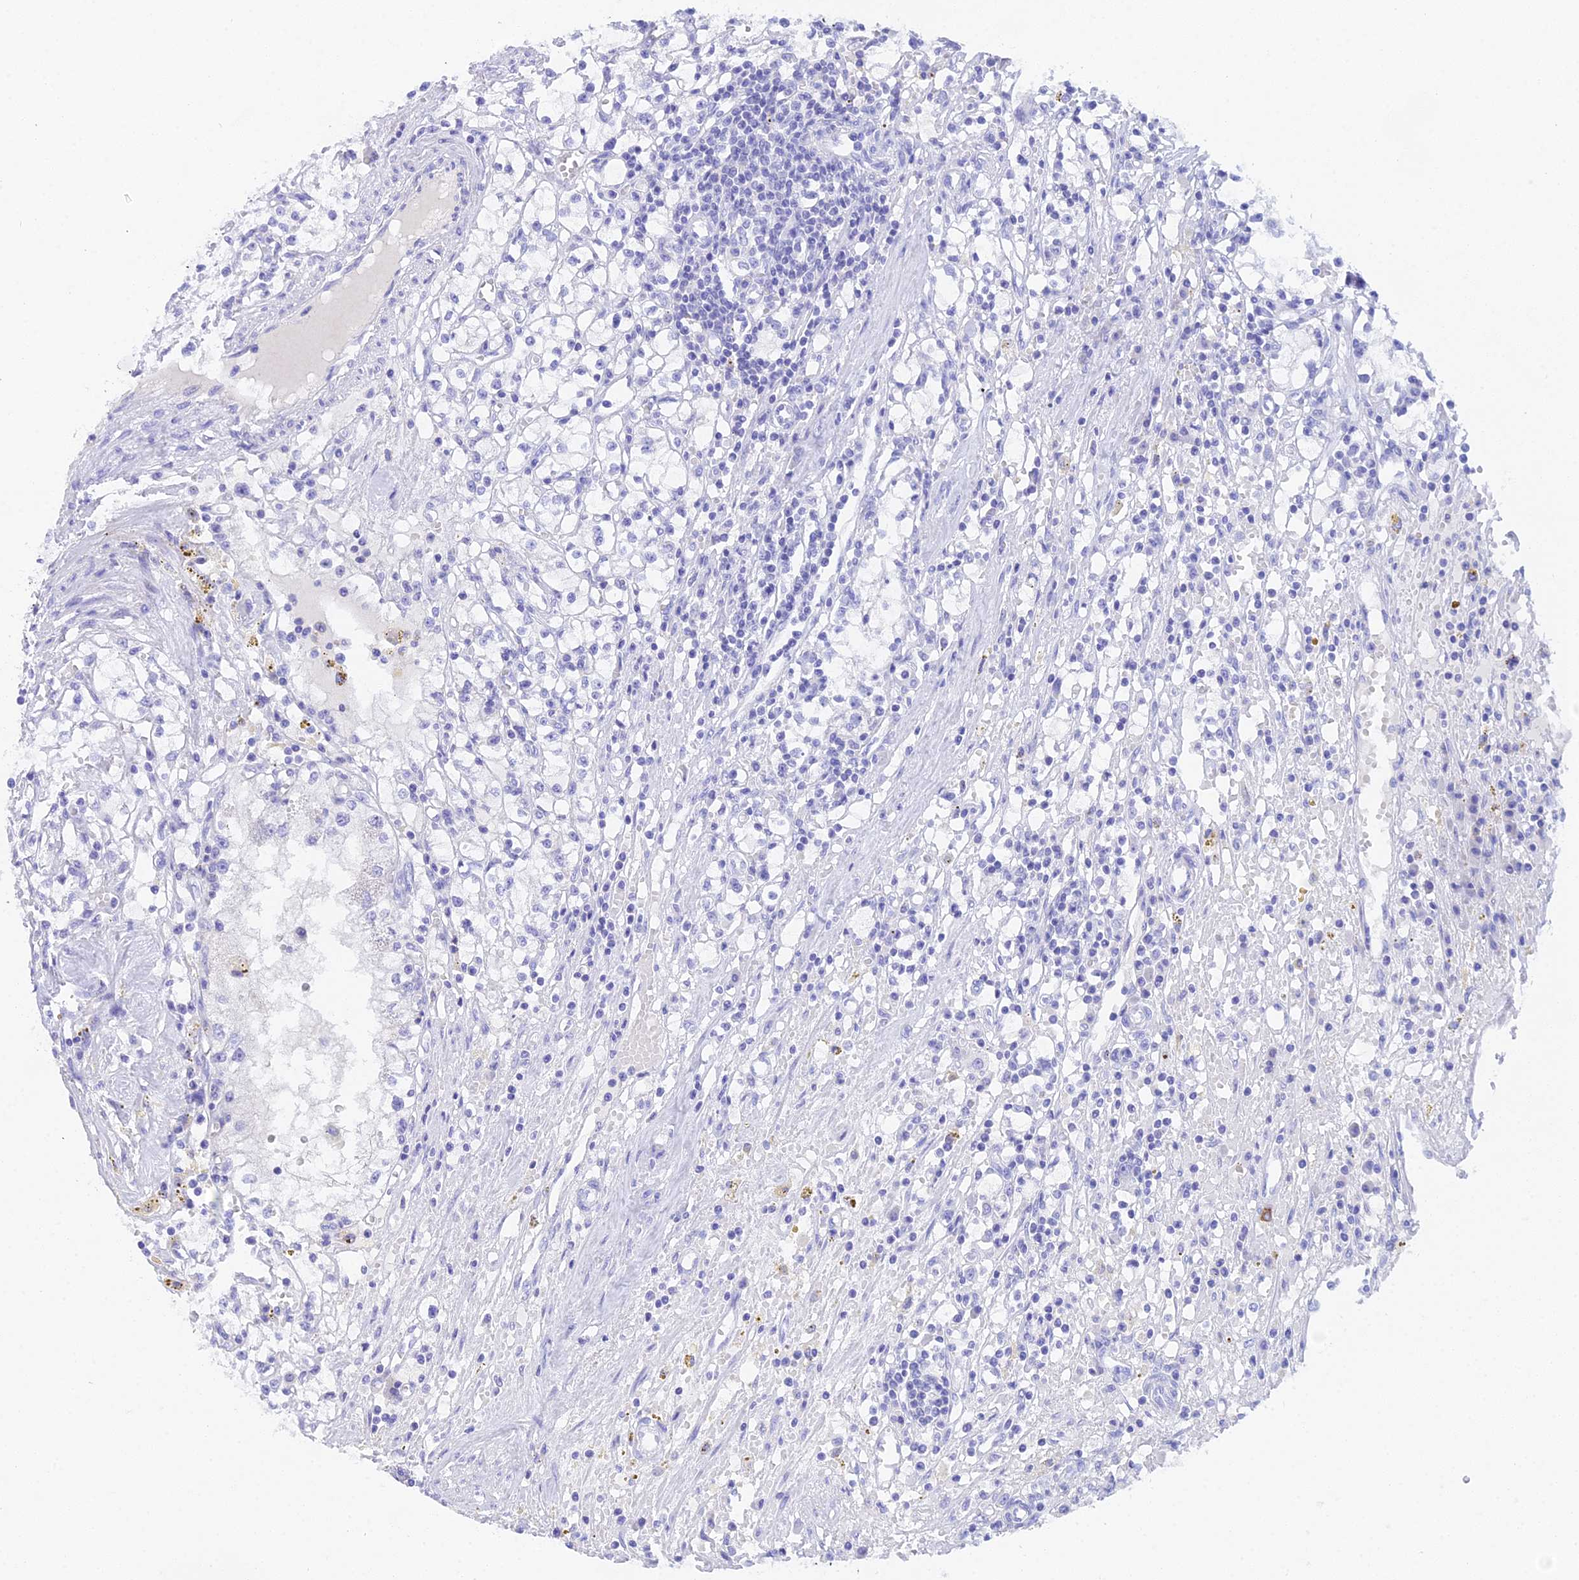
{"staining": {"intensity": "negative", "quantity": "none", "location": "none"}, "tissue": "renal cancer", "cell_type": "Tumor cells", "image_type": "cancer", "snomed": [{"axis": "morphology", "description": "Adenocarcinoma, NOS"}, {"axis": "topography", "description": "Kidney"}], "caption": "Tumor cells are negative for brown protein staining in renal adenocarcinoma.", "gene": "REG1A", "patient": {"sex": "male", "age": 56}}